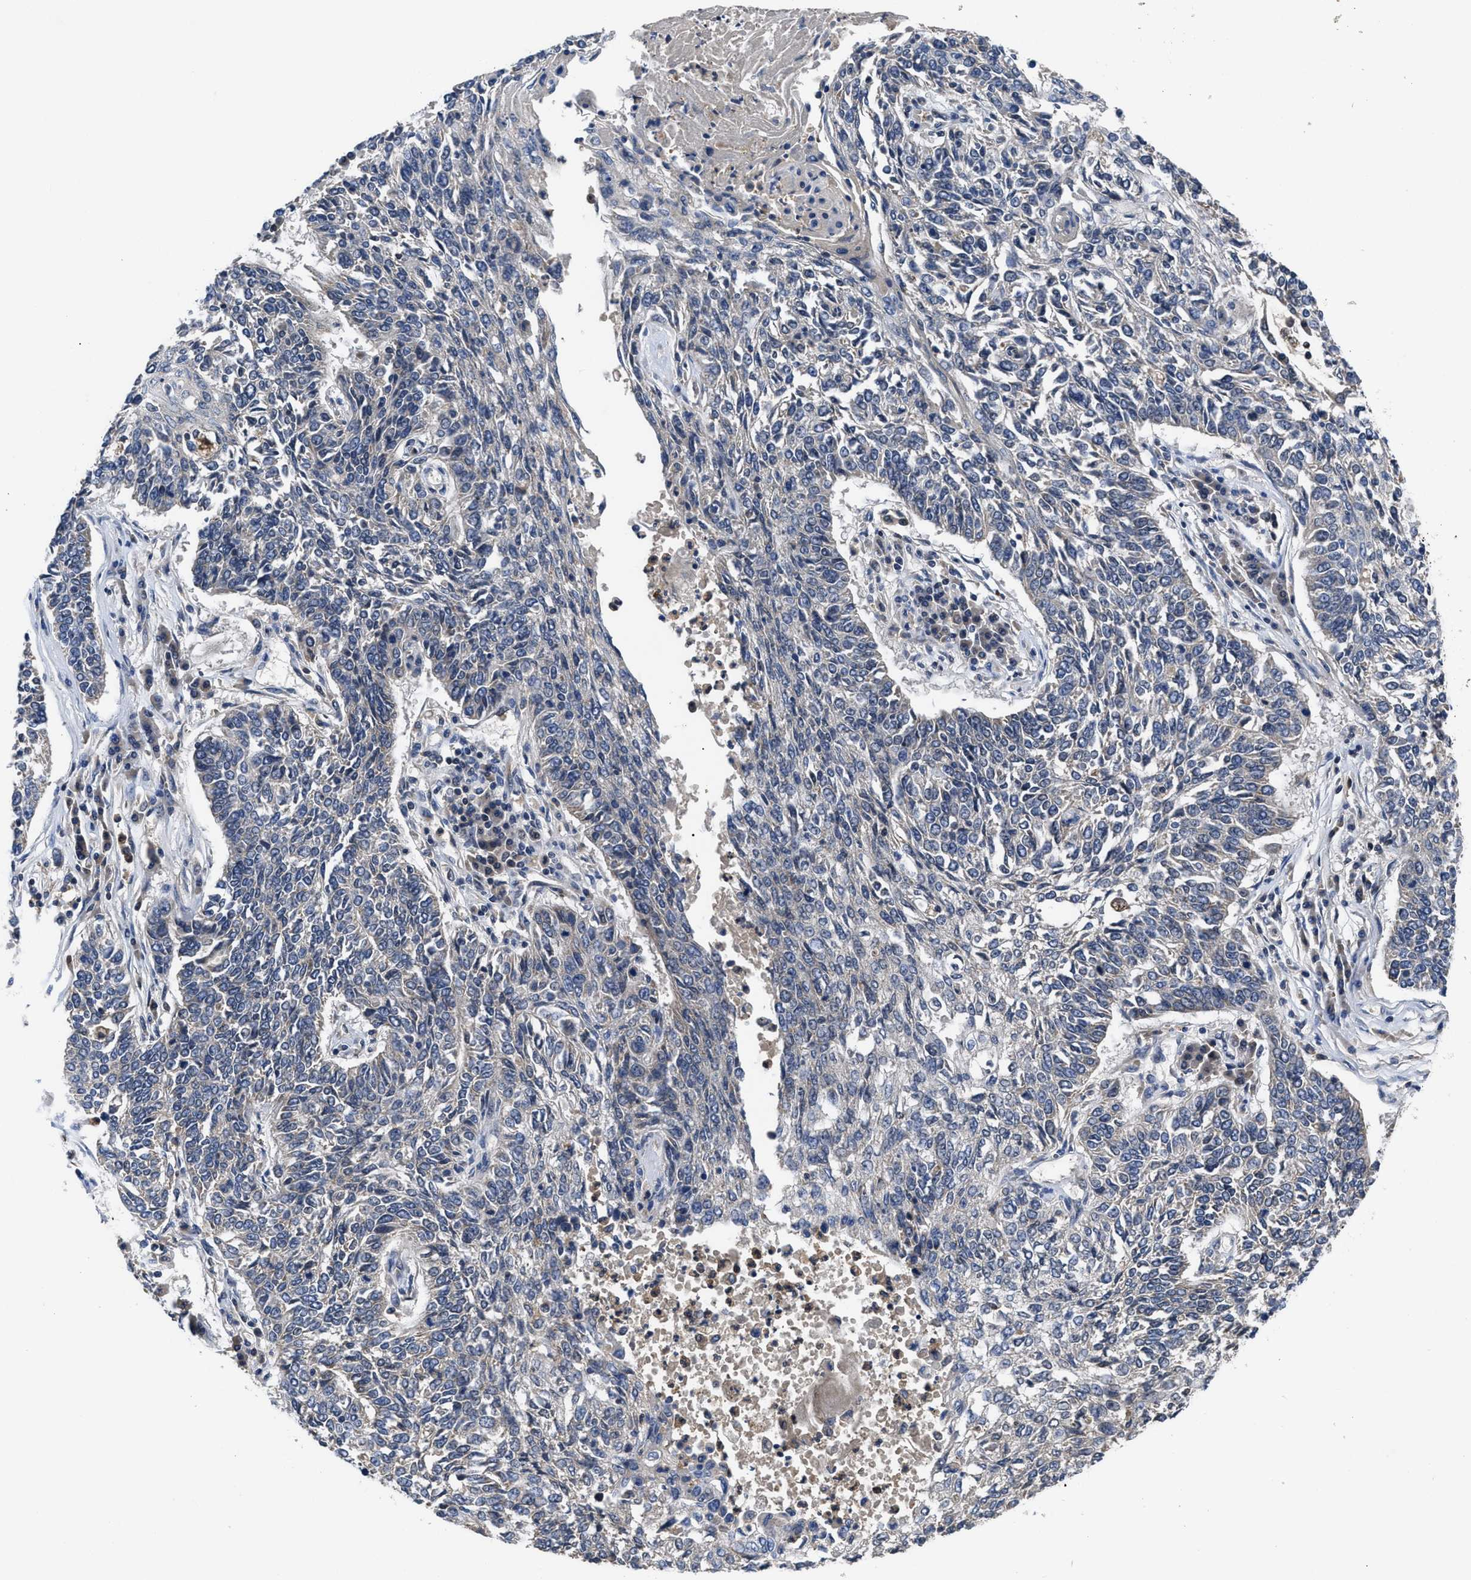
{"staining": {"intensity": "weak", "quantity": "<25%", "location": "cytoplasmic/membranous"}, "tissue": "lung cancer", "cell_type": "Tumor cells", "image_type": "cancer", "snomed": [{"axis": "morphology", "description": "Normal tissue, NOS"}, {"axis": "morphology", "description": "Squamous cell carcinoma, NOS"}, {"axis": "topography", "description": "Cartilage tissue"}, {"axis": "topography", "description": "Bronchus"}, {"axis": "topography", "description": "Lung"}], "caption": "The photomicrograph displays no staining of tumor cells in lung cancer.", "gene": "YBEY", "patient": {"sex": "female", "age": 49}}